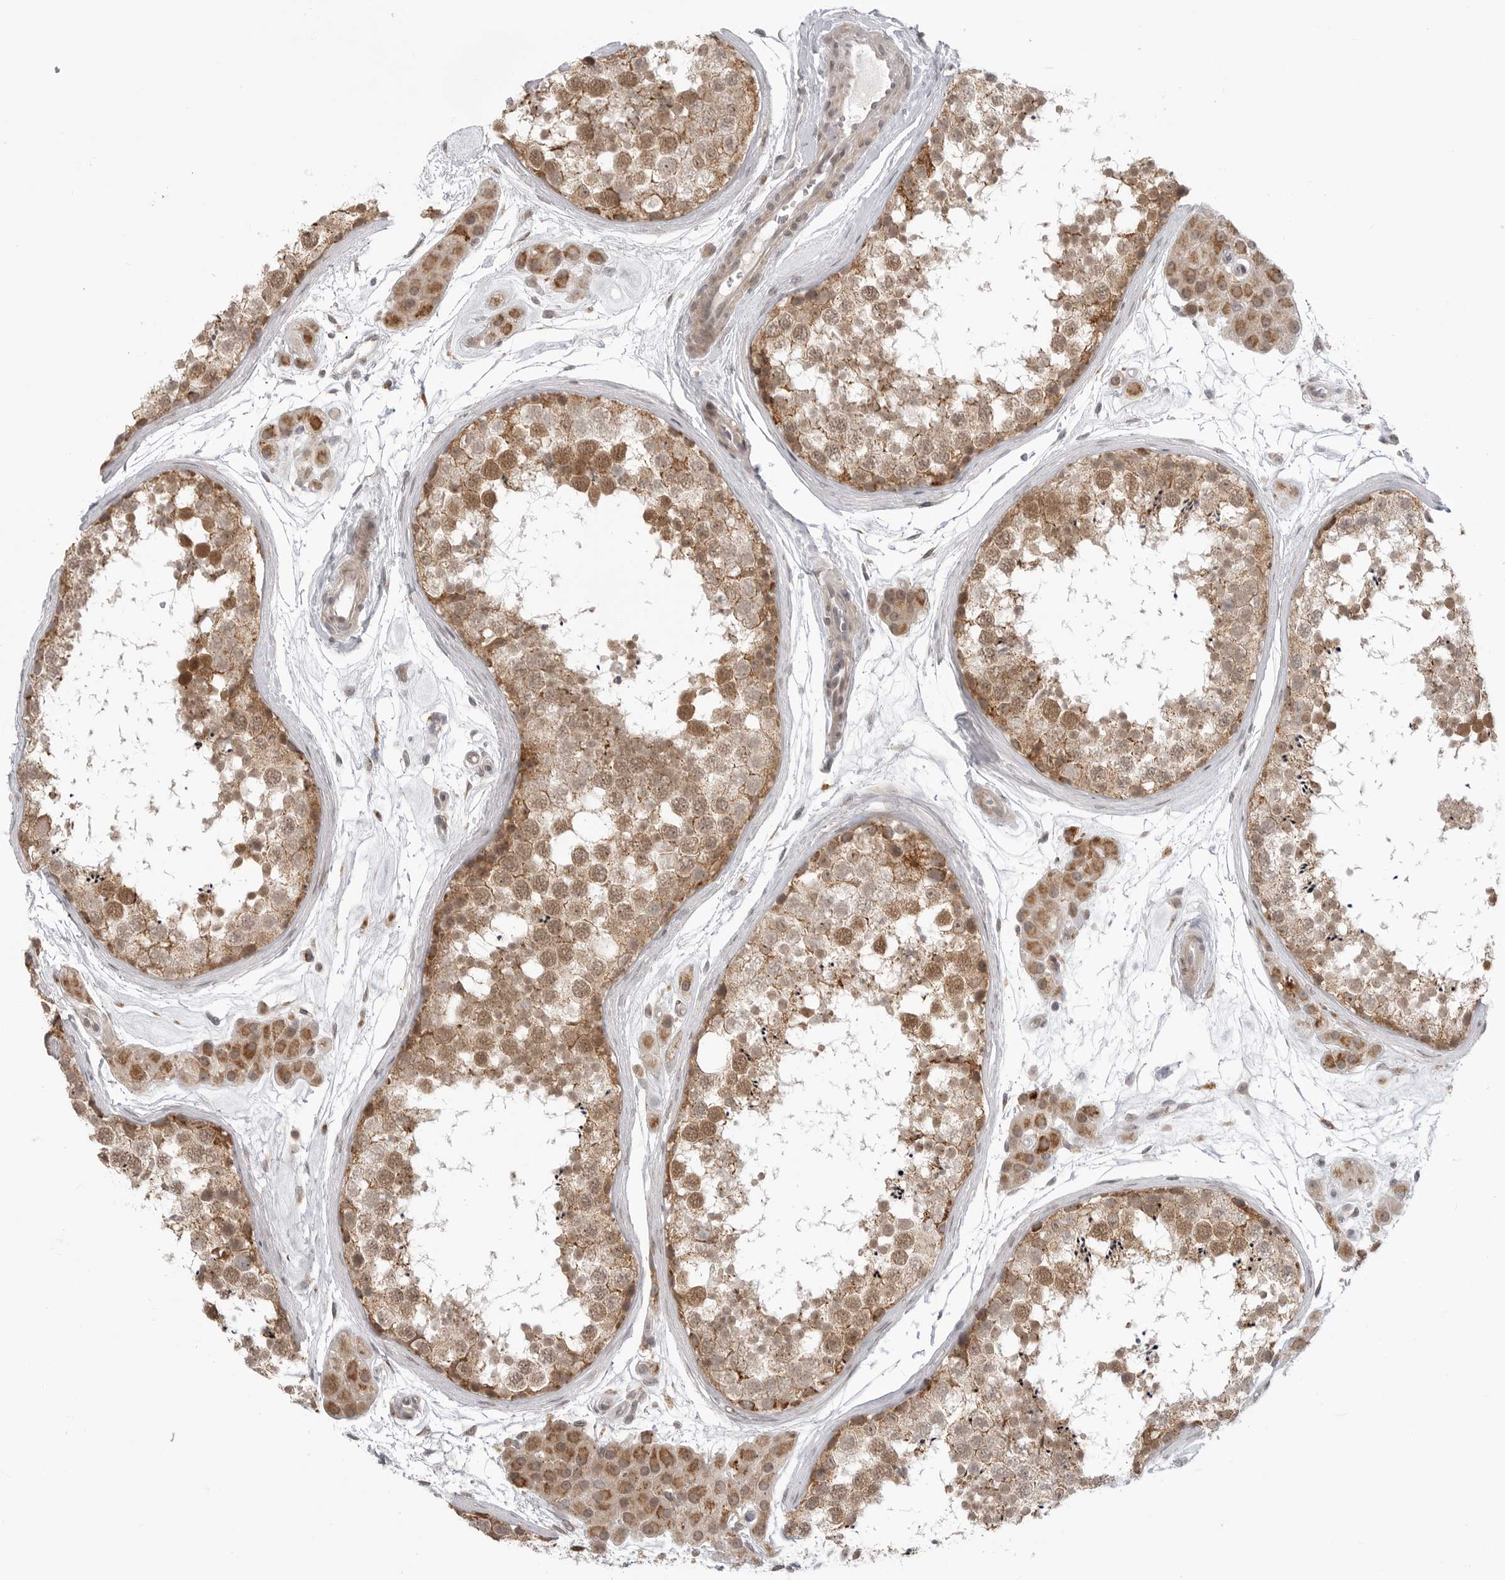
{"staining": {"intensity": "moderate", "quantity": ">75%", "location": "cytoplasmic/membranous,nuclear"}, "tissue": "testis", "cell_type": "Cells in seminiferous ducts", "image_type": "normal", "snomed": [{"axis": "morphology", "description": "Normal tissue, NOS"}, {"axis": "topography", "description": "Testis"}], "caption": "An image showing moderate cytoplasmic/membranous,nuclear positivity in approximately >75% of cells in seminiferous ducts in benign testis, as visualized by brown immunohistochemical staining.", "gene": "KALRN", "patient": {"sex": "male", "age": 56}}